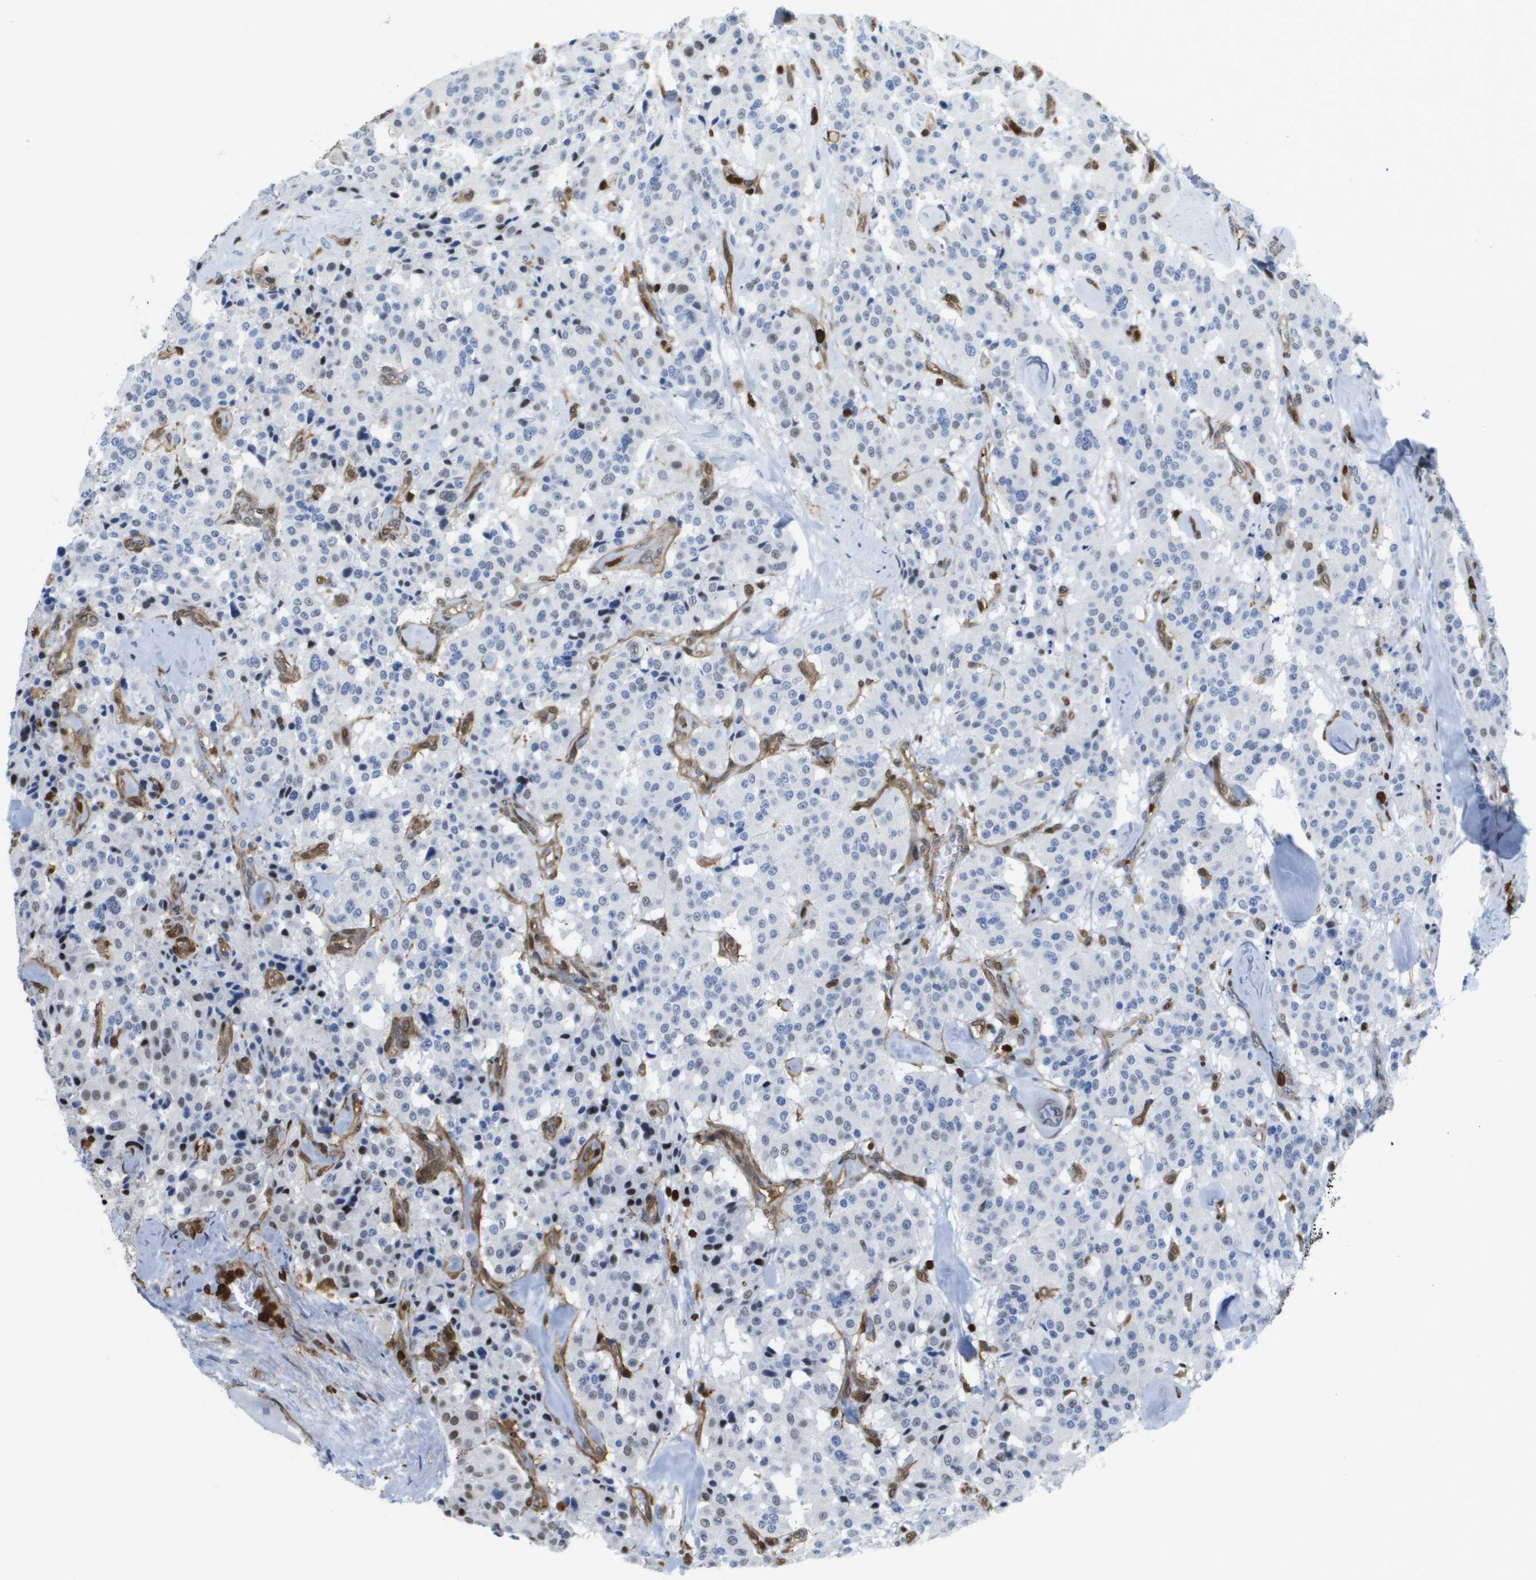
{"staining": {"intensity": "negative", "quantity": "none", "location": "none"}, "tissue": "carcinoid", "cell_type": "Tumor cells", "image_type": "cancer", "snomed": [{"axis": "morphology", "description": "Carcinoid, malignant, NOS"}, {"axis": "topography", "description": "Lung"}], "caption": "DAB (3,3'-diaminobenzidine) immunohistochemical staining of human malignant carcinoid exhibits no significant positivity in tumor cells.", "gene": "DOCK5", "patient": {"sex": "male", "age": 30}}